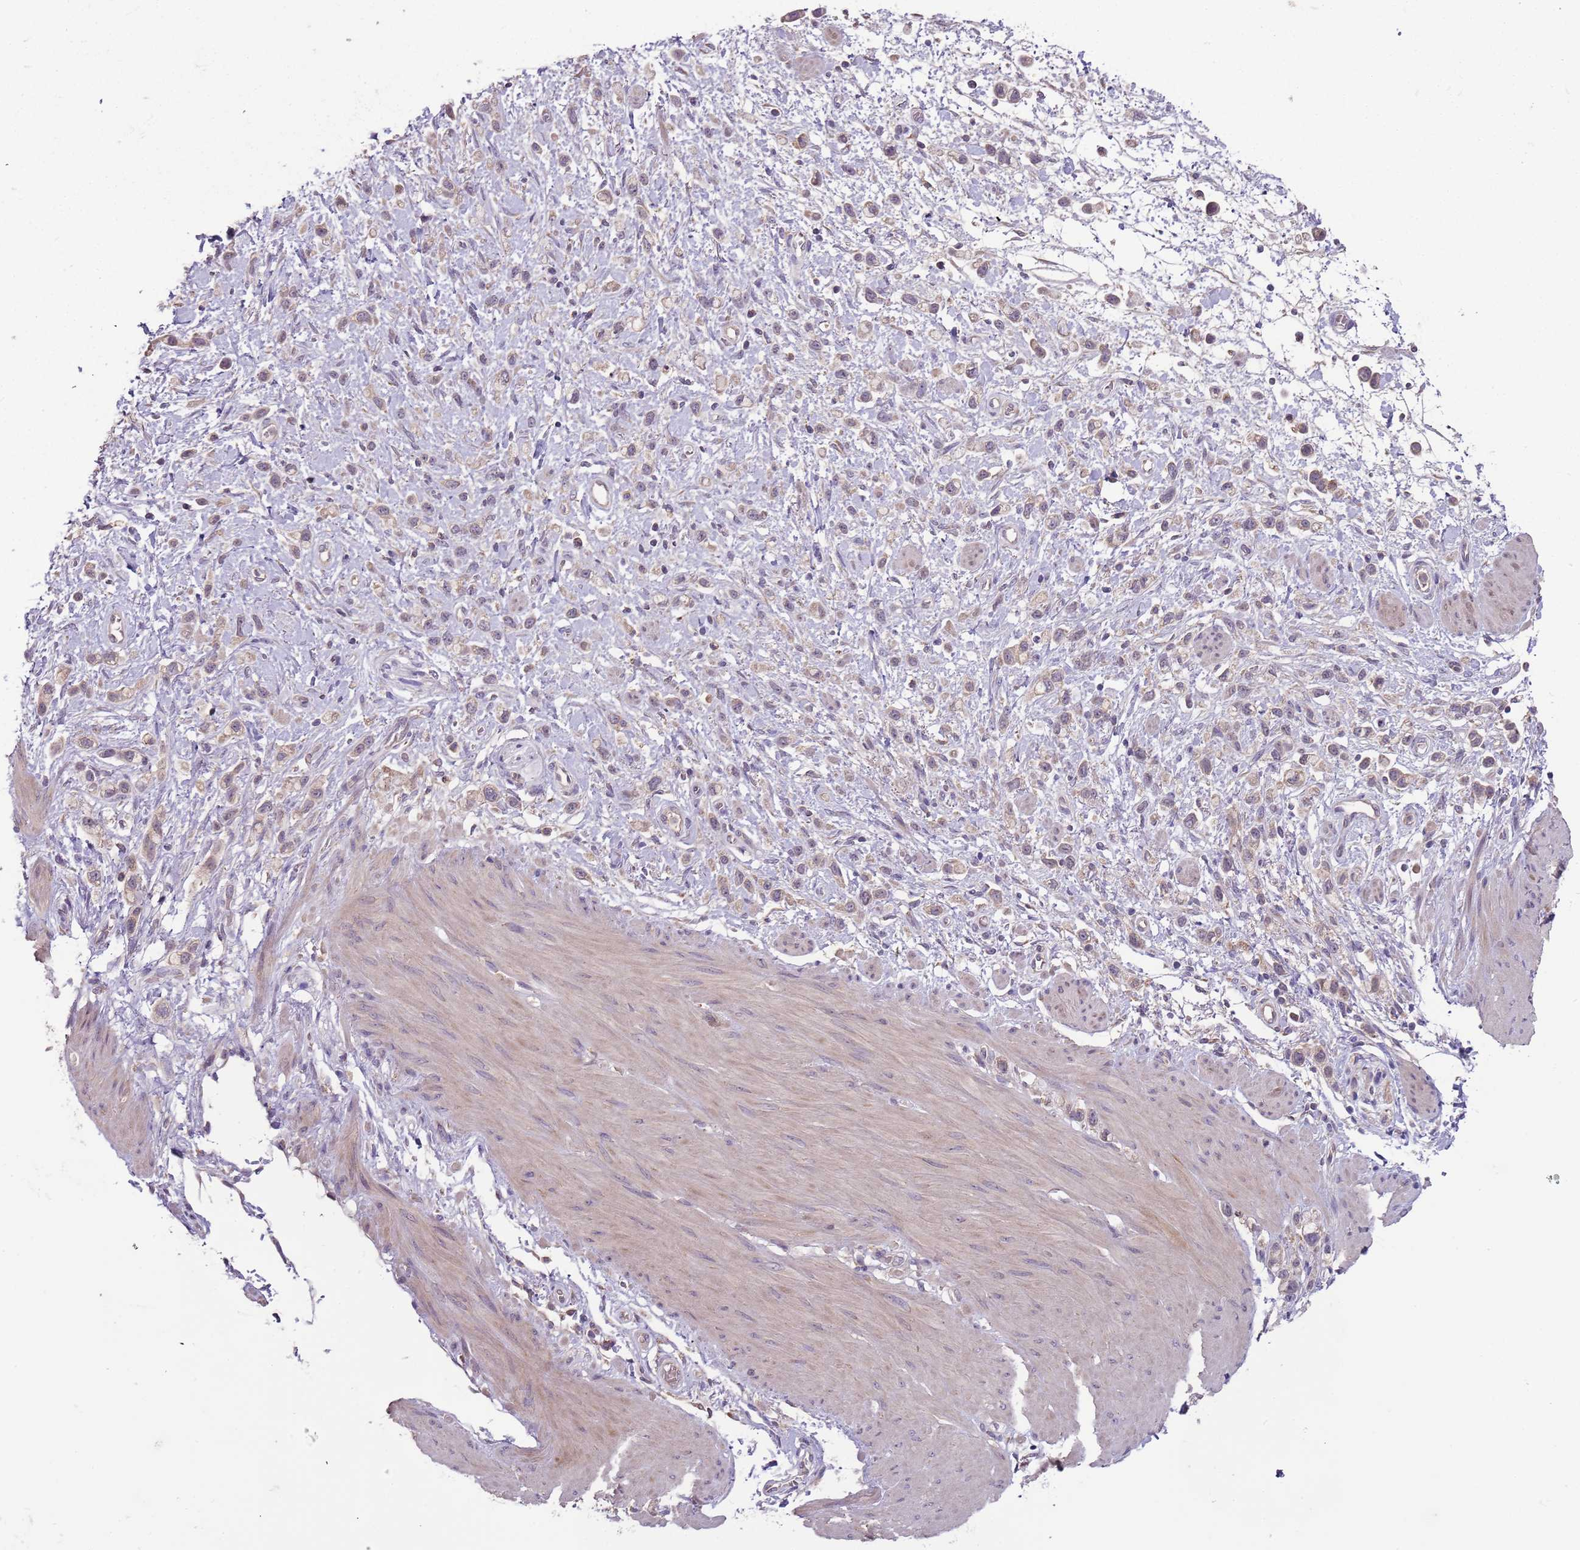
{"staining": {"intensity": "weak", "quantity": "<25%", "location": "cytoplasmic/membranous"}, "tissue": "stomach cancer", "cell_type": "Tumor cells", "image_type": "cancer", "snomed": [{"axis": "morphology", "description": "Adenocarcinoma, NOS"}, {"axis": "topography", "description": "Stomach"}], "caption": "This is an immunohistochemistry image of stomach cancer. There is no staining in tumor cells.", "gene": "FECH", "patient": {"sex": "female", "age": 65}}